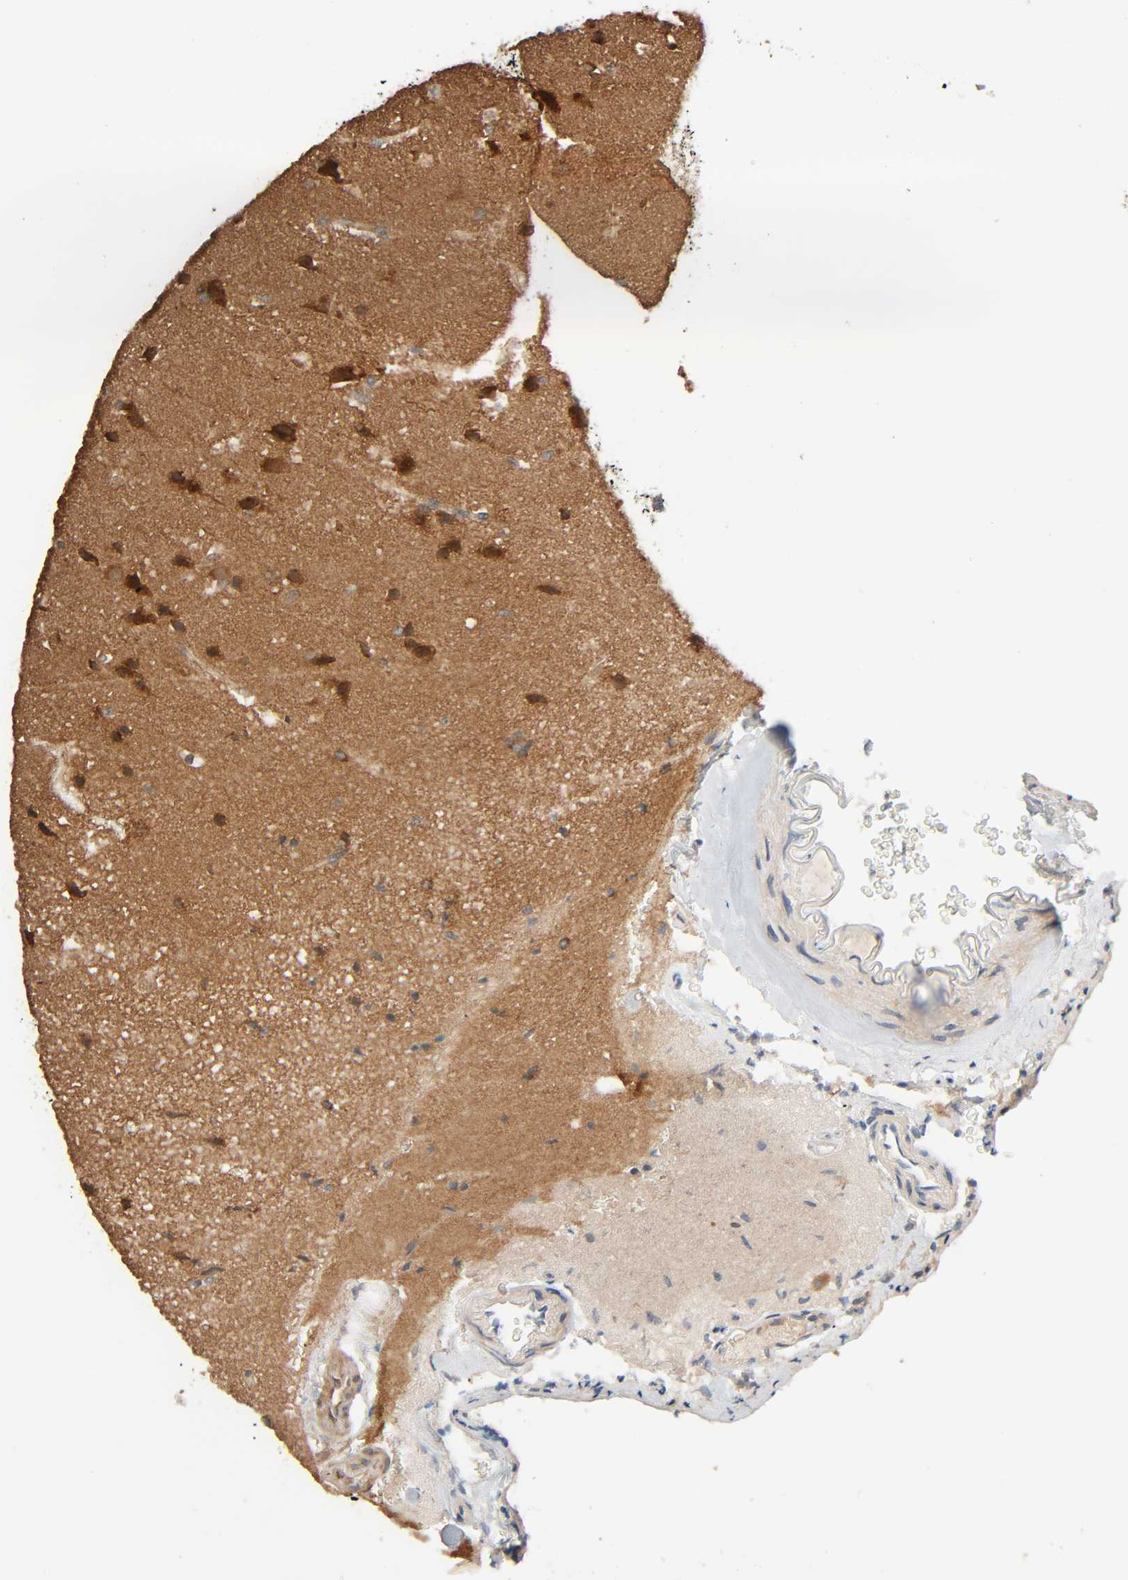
{"staining": {"intensity": "moderate", "quantity": ">75%", "location": "cytoplasmic/membranous"}, "tissue": "glioma", "cell_type": "Tumor cells", "image_type": "cancer", "snomed": [{"axis": "morphology", "description": "Glioma, malignant, Low grade"}, {"axis": "topography", "description": "Cerebral cortex"}], "caption": "Low-grade glioma (malignant) stained with IHC exhibits moderate cytoplasmic/membranous expression in about >75% of tumor cells.", "gene": "PPP2R1B", "patient": {"sex": "female", "age": 47}}